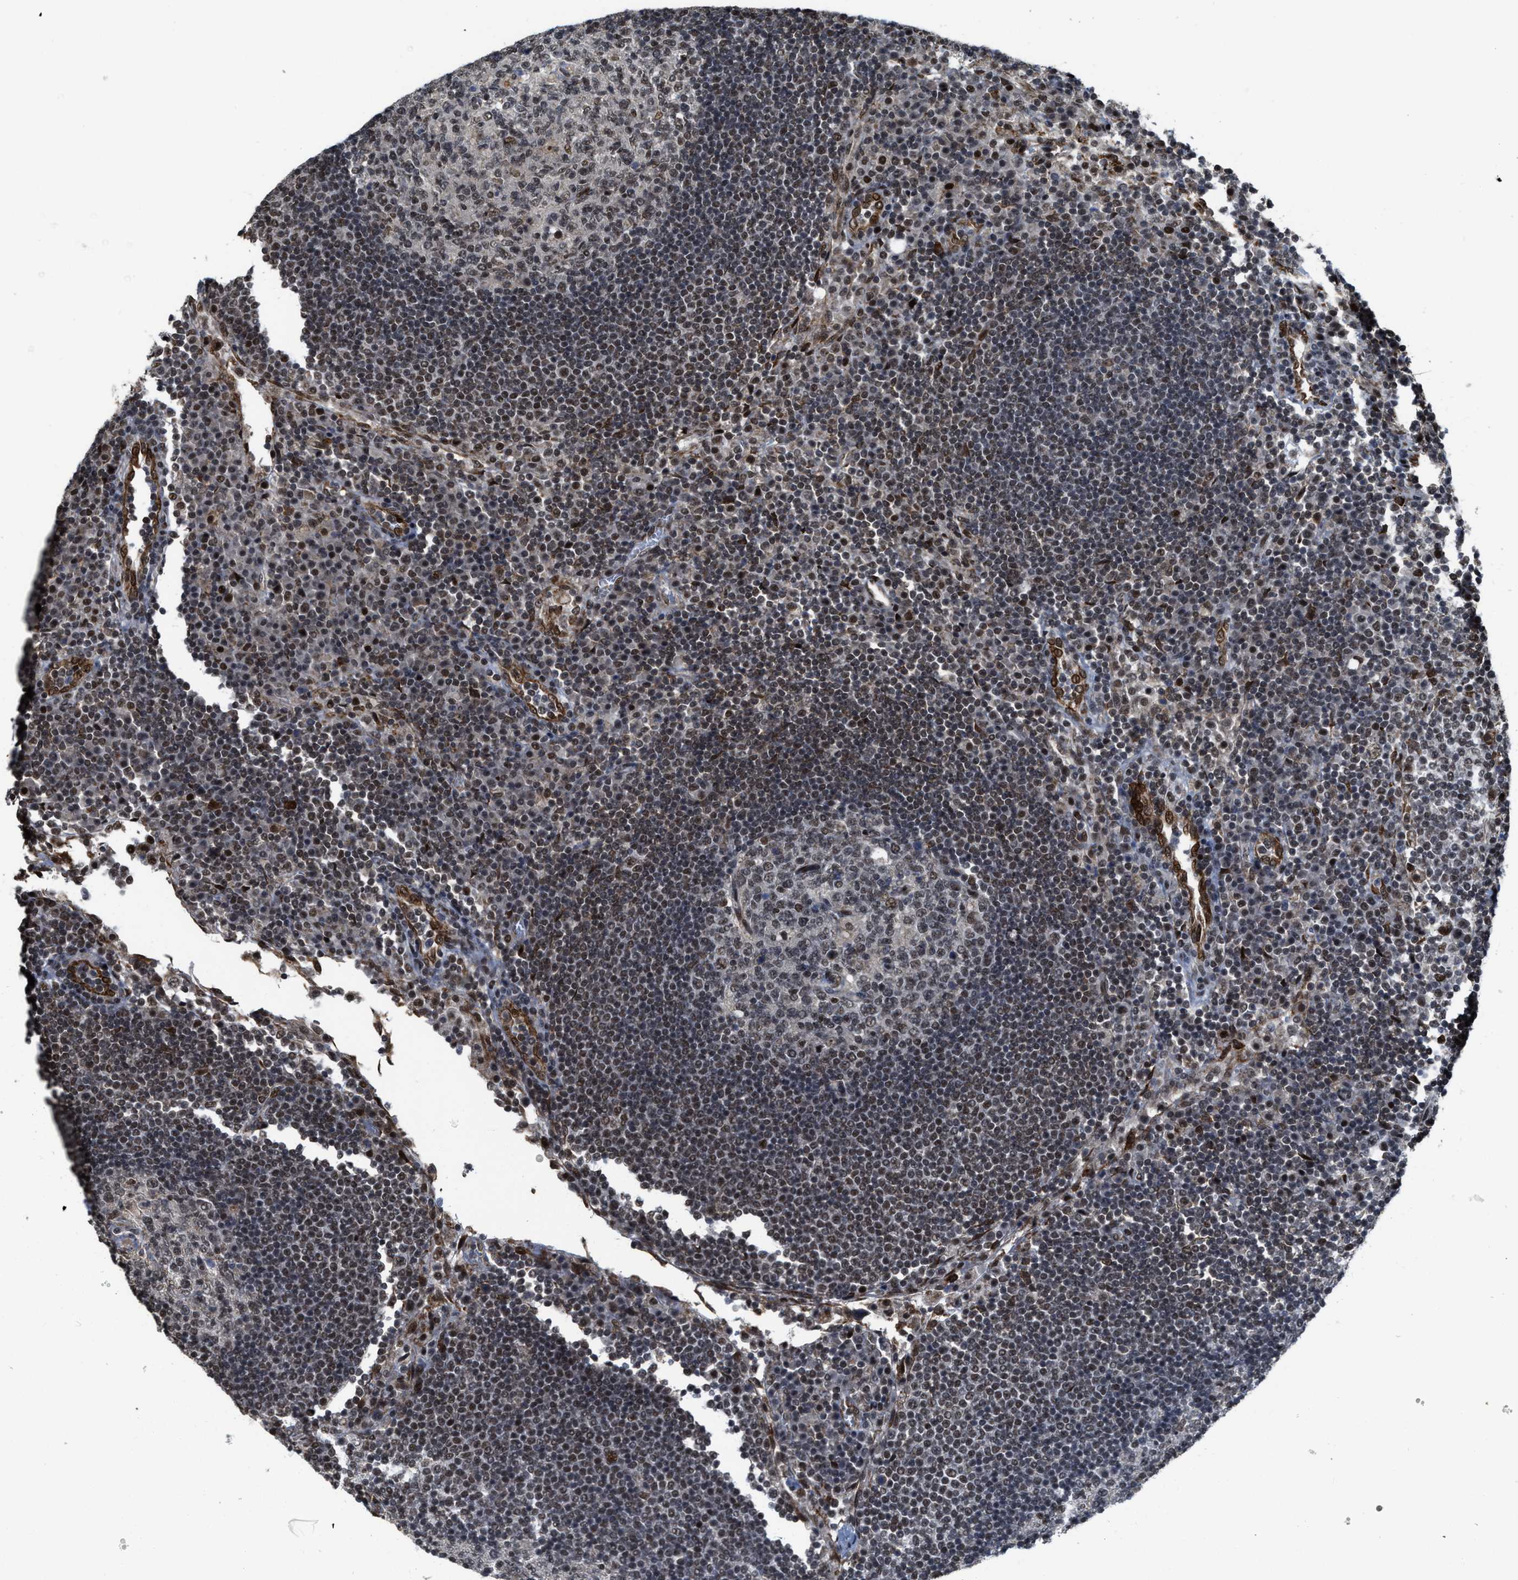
{"staining": {"intensity": "weak", "quantity": "25%-75%", "location": "nuclear"}, "tissue": "lymph node", "cell_type": "Germinal center cells", "image_type": "normal", "snomed": [{"axis": "morphology", "description": "Normal tissue, NOS"}, {"axis": "topography", "description": "Lymph node"}], "caption": "This image demonstrates immunohistochemistry (IHC) staining of benign lymph node, with low weak nuclear staining in about 25%-75% of germinal center cells.", "gene": "ZNF250", "patient": {"sex": "female", "age": 53}}